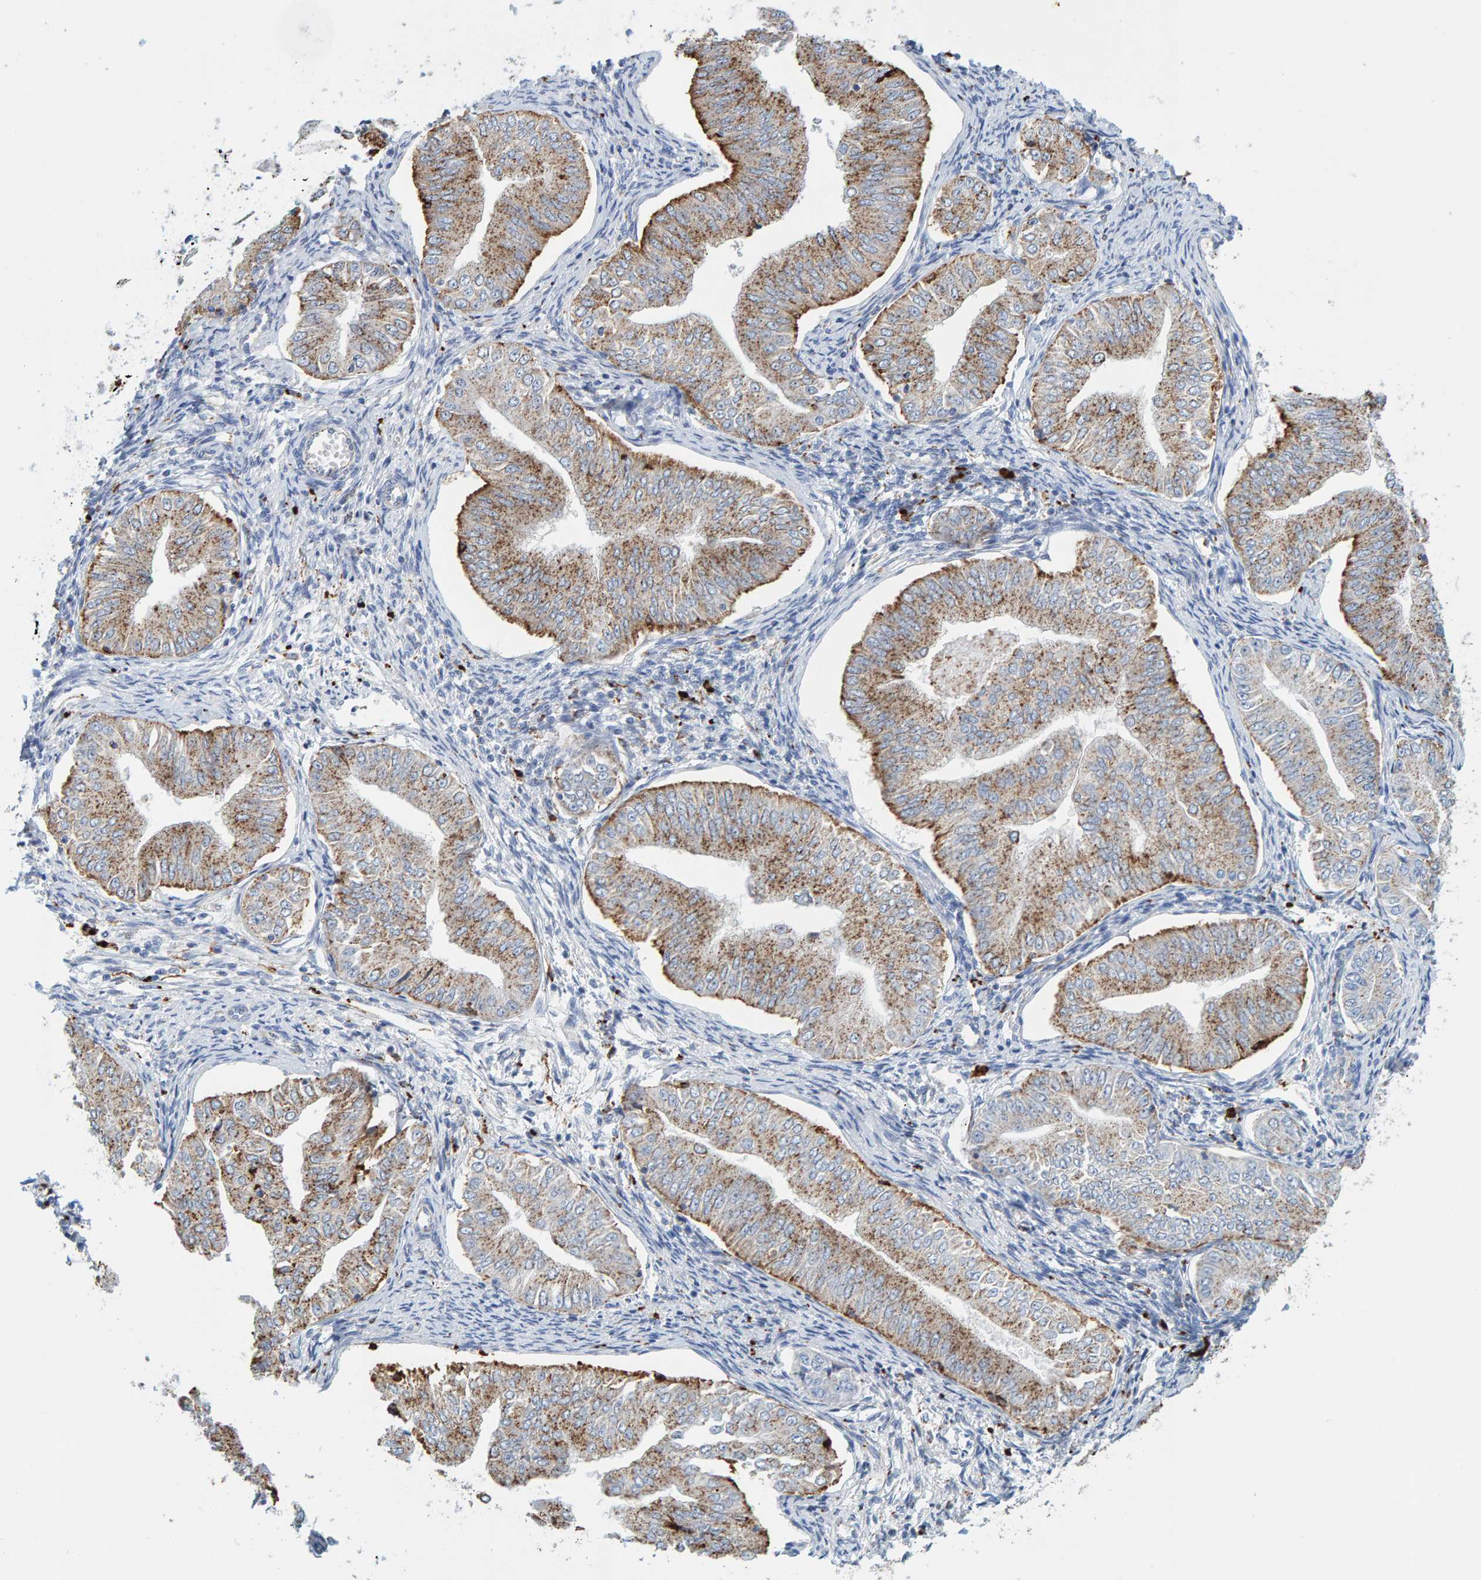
{"staining": {"intensity": "moderate", "quantity": ">75%", "location": "cytoplasmic/membranous"}, "tissue": "endometrial cancer", "cell_type": "Tumor cells", "image_type": "cancer", "snomed": [{"axis": "morphology", "description": "Normal tissue, NOS"}, {"axis": "morphology", "description": "Adenocarcinoma, NOS"}, {"axis": "topography", "description": "Endometrium"}], "caption": "A photomicrograph showing moderate cytoplasmic/membranous positivity in about >75% of tumor cells in adenocarcinoma (endometrial), as visualized by brown immunohistochemical staining.", "gene": "BIN3", "patient": {"sex": "female", "age": 53}}